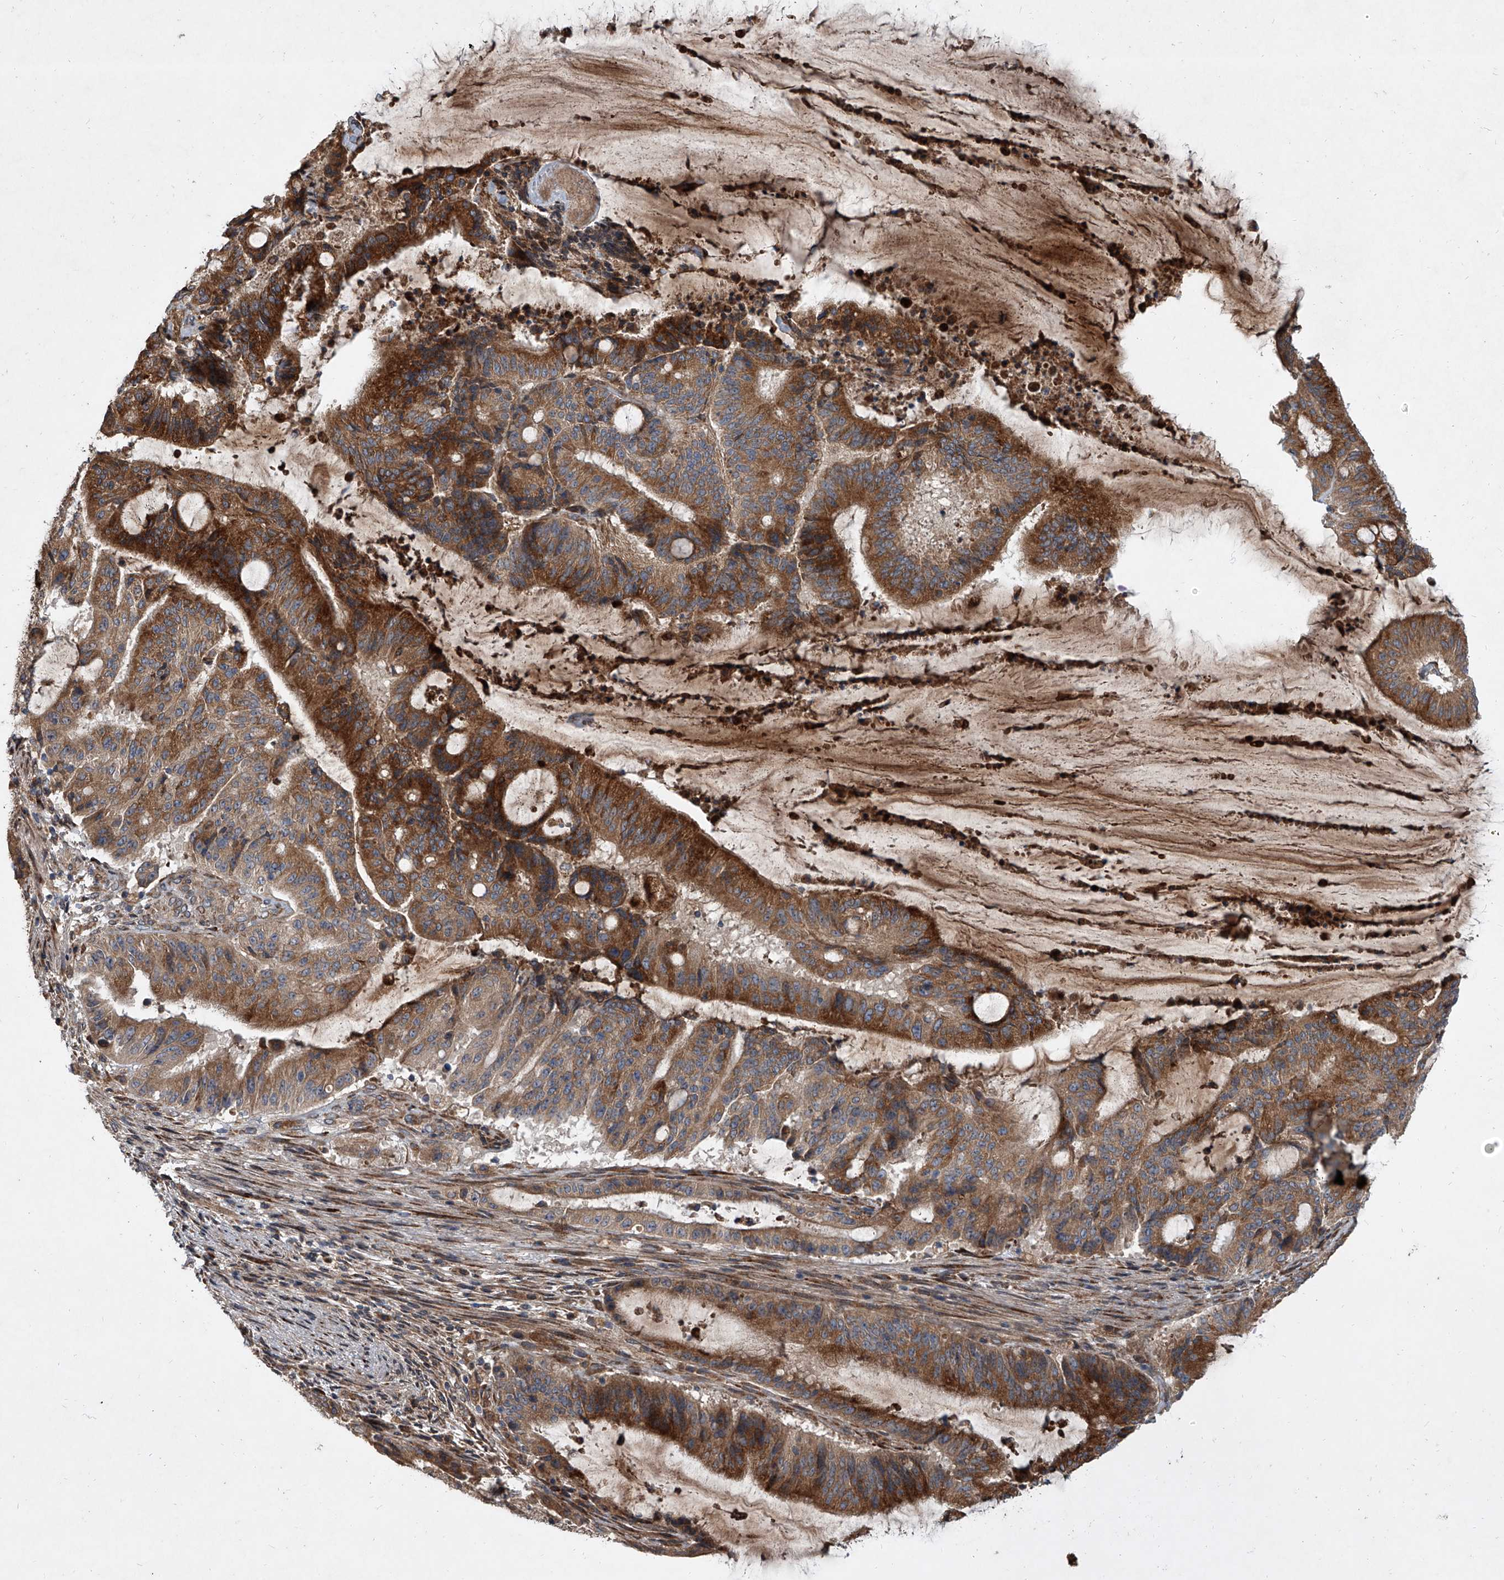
{"staining": {"intensity": "strong", "quantity": ">75%", "location": "cytoplasmic/membranous"}, "tissue": "liver cancer", "cell_type": "Tumor cells", "image_type": "cancer", "snomed": [{"axis": "morphology", "description": "Normal tissue, NOS"}, {"axis": "morphology", "description": "Cholangiocarcinoma"}, {"axis": "topography", "description": "Liver"}, {"axis": "topography", "description": "Peripheral nerve tissue"}], "caption": "The immunohistochemical stain shows strong cytoplasmic/membranous staining in tumor cells of liver cholangiocarcinoma tissue.", "gene": "EVA1C", "patient": {"sex": "female", "age": 73}}